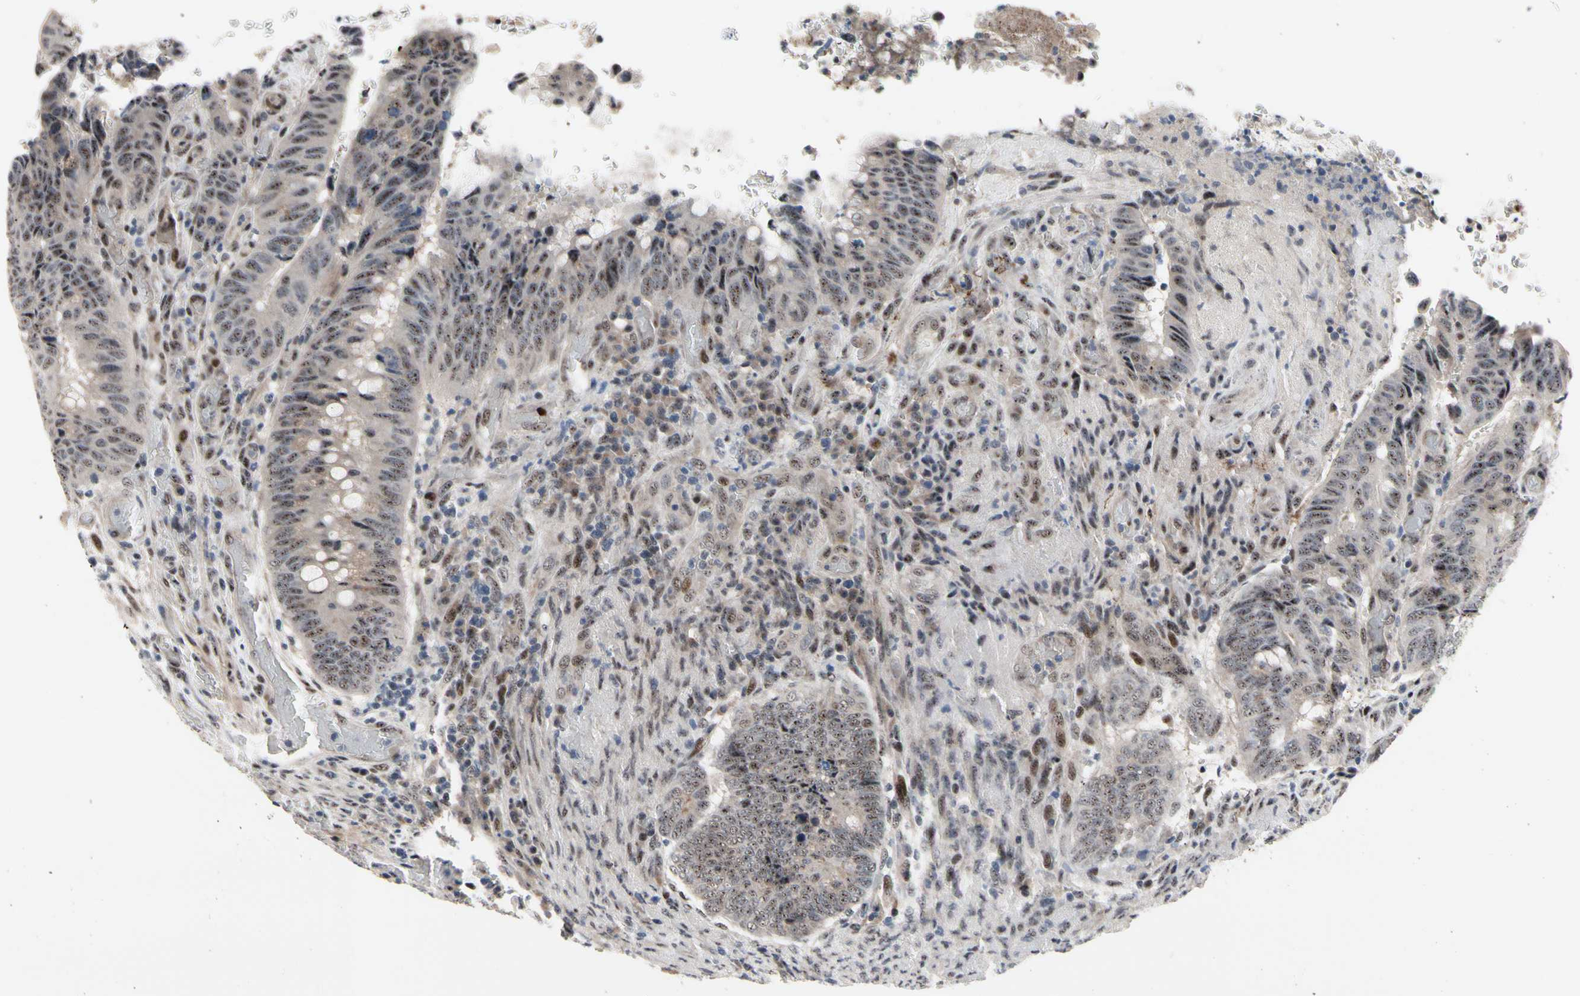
{"staining": {"intensity": "weak", "quantity": ">75%", "location": "cytoplasmic/membranous,nuclear"}, "tissue": "colorectal cancer", "cell_type": "Tumor cells", "image_type": "cancer", "snomed": [{"axis": "morphology", "description": "Normal tissue, NOS"}, {"axis": "morphology", "description": "Adenocarcinoma, NOS"}, {"axis": "topography", "description": "Rectum"}, {"axis": "topography", "description": "Peripheral nerve tissue"}], "caption": "The immunohistochemical stain shows weak cytoplasmic/membranous and nuclear expression in tumor cells of colorectal cancer tissue. (Stains: DAB (3,3'-diaminobenzidine) in brown, nuclei in blue, Microscopy: brightfield microscopy at high magnification).", "gene": "SOX7", "patient": {"sex": "male", "age": 92}}